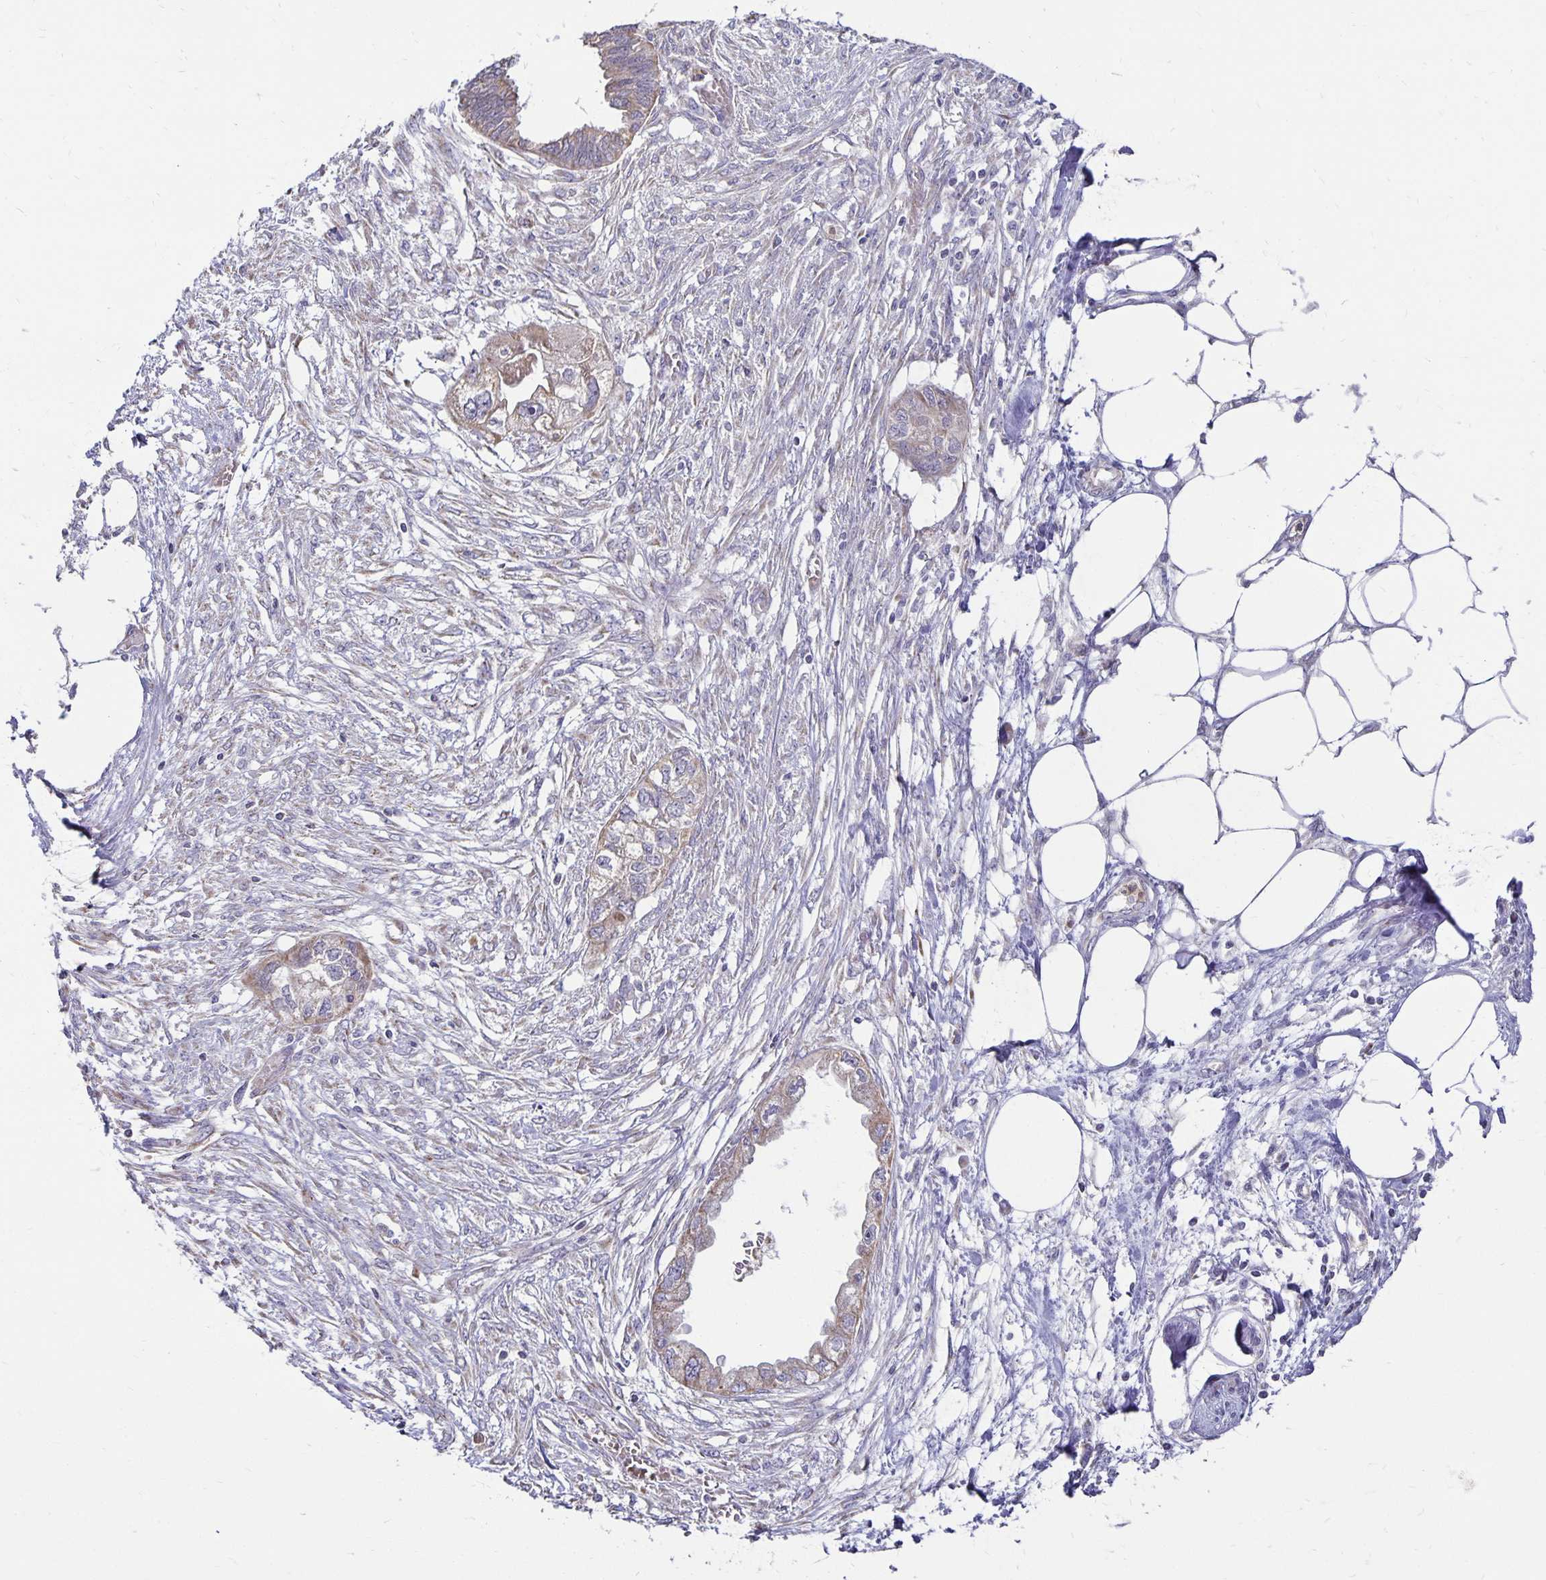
{"staining": {"intensity": "weak", "quantity": "25%-75%", "location": "cytoplasmic/membranous"}, "tissue": "endometrial cancer", "cell_type": "Tumor cells", "image_type": "cancer", "snomed": [{"axis": "morphology", "description": "Adenocarcinoma, NOS"}, {"axis": "morphology", "description": "Adenocarcinoma, metastatic, NOS"}, {"axis": "topography", "description": "Adipose tissue"}, {"axis": "topography", "description": "Endometrium"}], "caption": "The photomicrograph displays staining of endometrial cancer (metastatic adenocarcinoma), revealing weak cytoplasmic/membranous protein expression (brown color) within tumor cells.", "gene": "FN3K", "patient": {"sex": "female", "age": 67}}